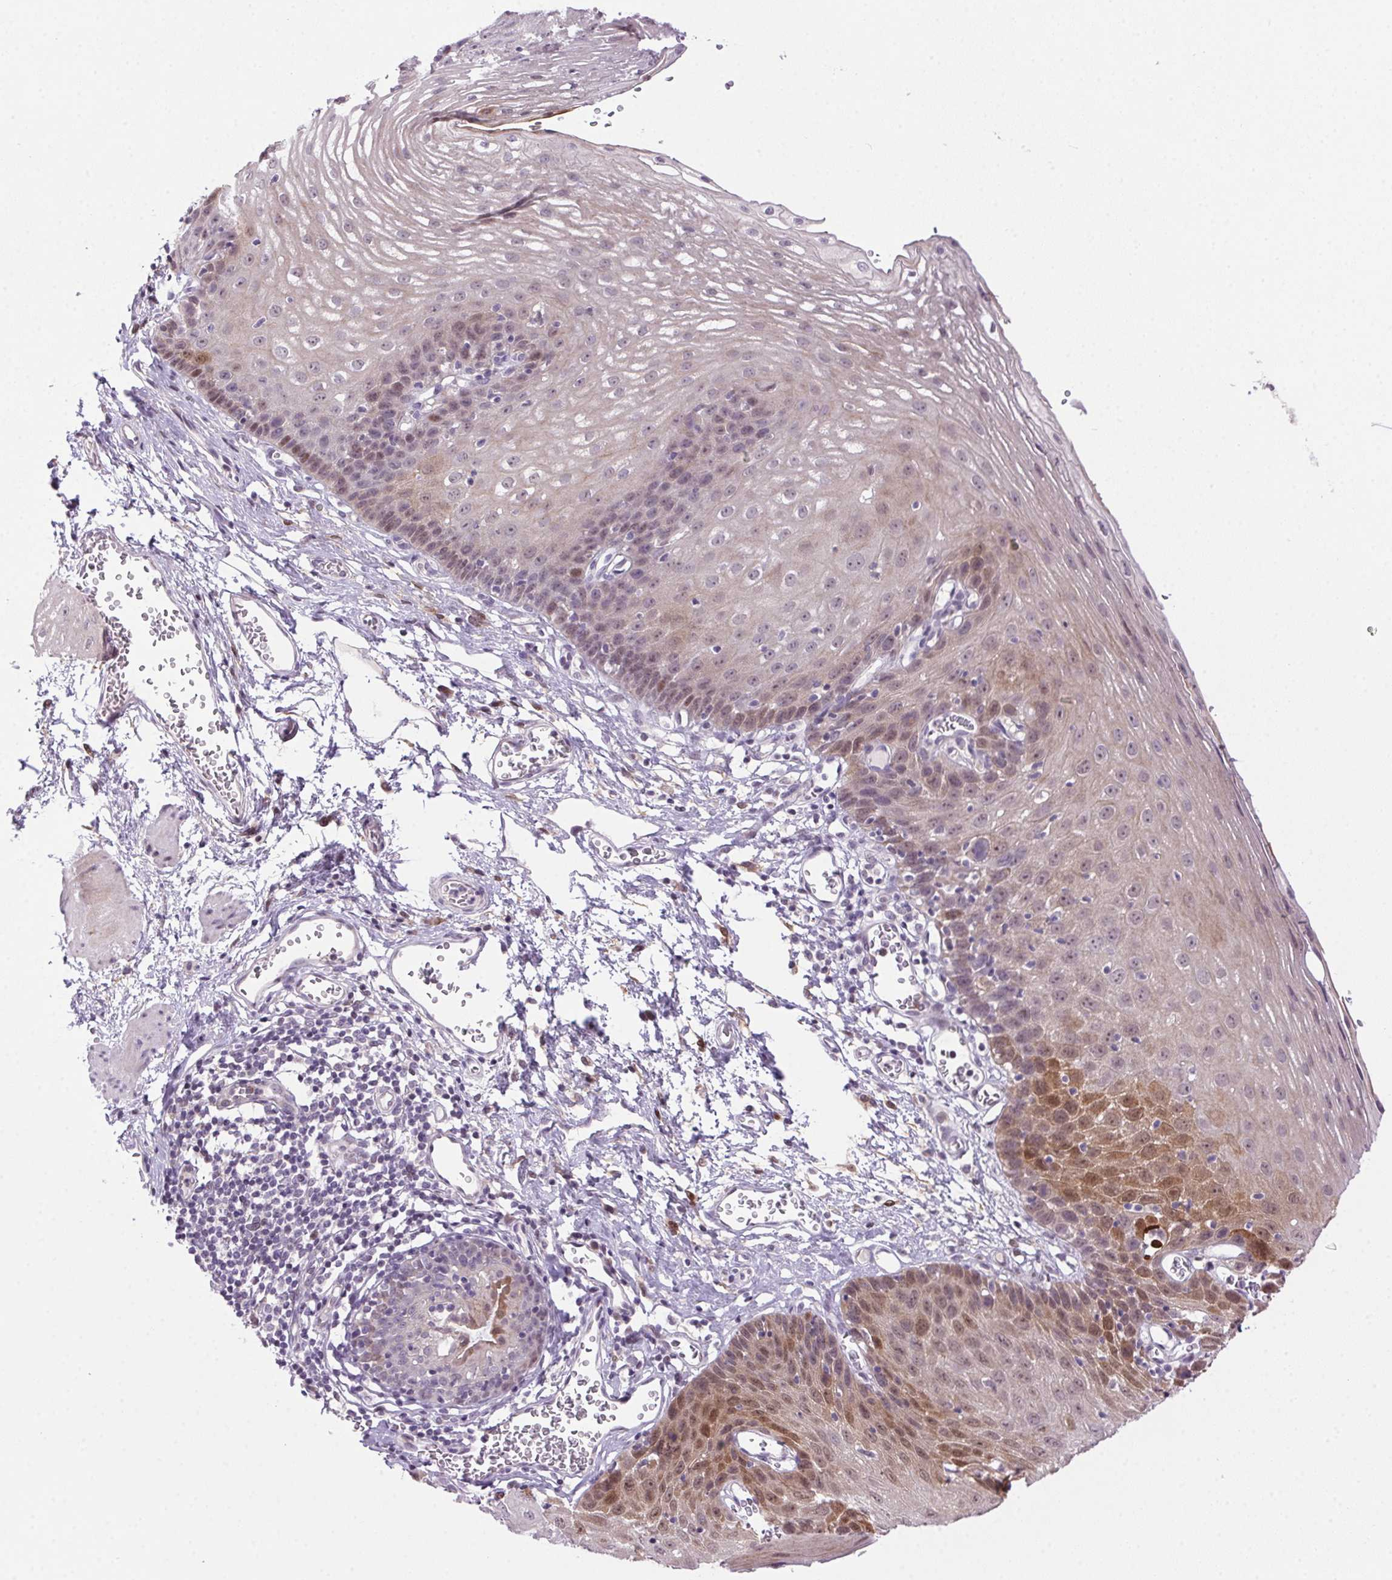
{"staining": {"intensity": "moderate", "quantity": "<25%", "location": "cytoplasmic/membranous,nuclear"}, "tissue": "esophagus", "cell_type": "Squamous epithelial cells", "image_type": "normal", "snomed": [{"axis": "morphology", "description": "Normal tissue, NOS"}, {"axis": "topography", "description": "Esophagus"}], "caption": "A brown stain labels moderate cytoplasmic/membranous,nuclear staining of a protein in squamous epithelial cells of normal esophagus. (DAB (3,3'-diaminobenzidine) IHC, brown staining for protein, blue staining for nuclei).", "gene": "LRRTM1", "patient": {"sex": "male", "age": 72}}